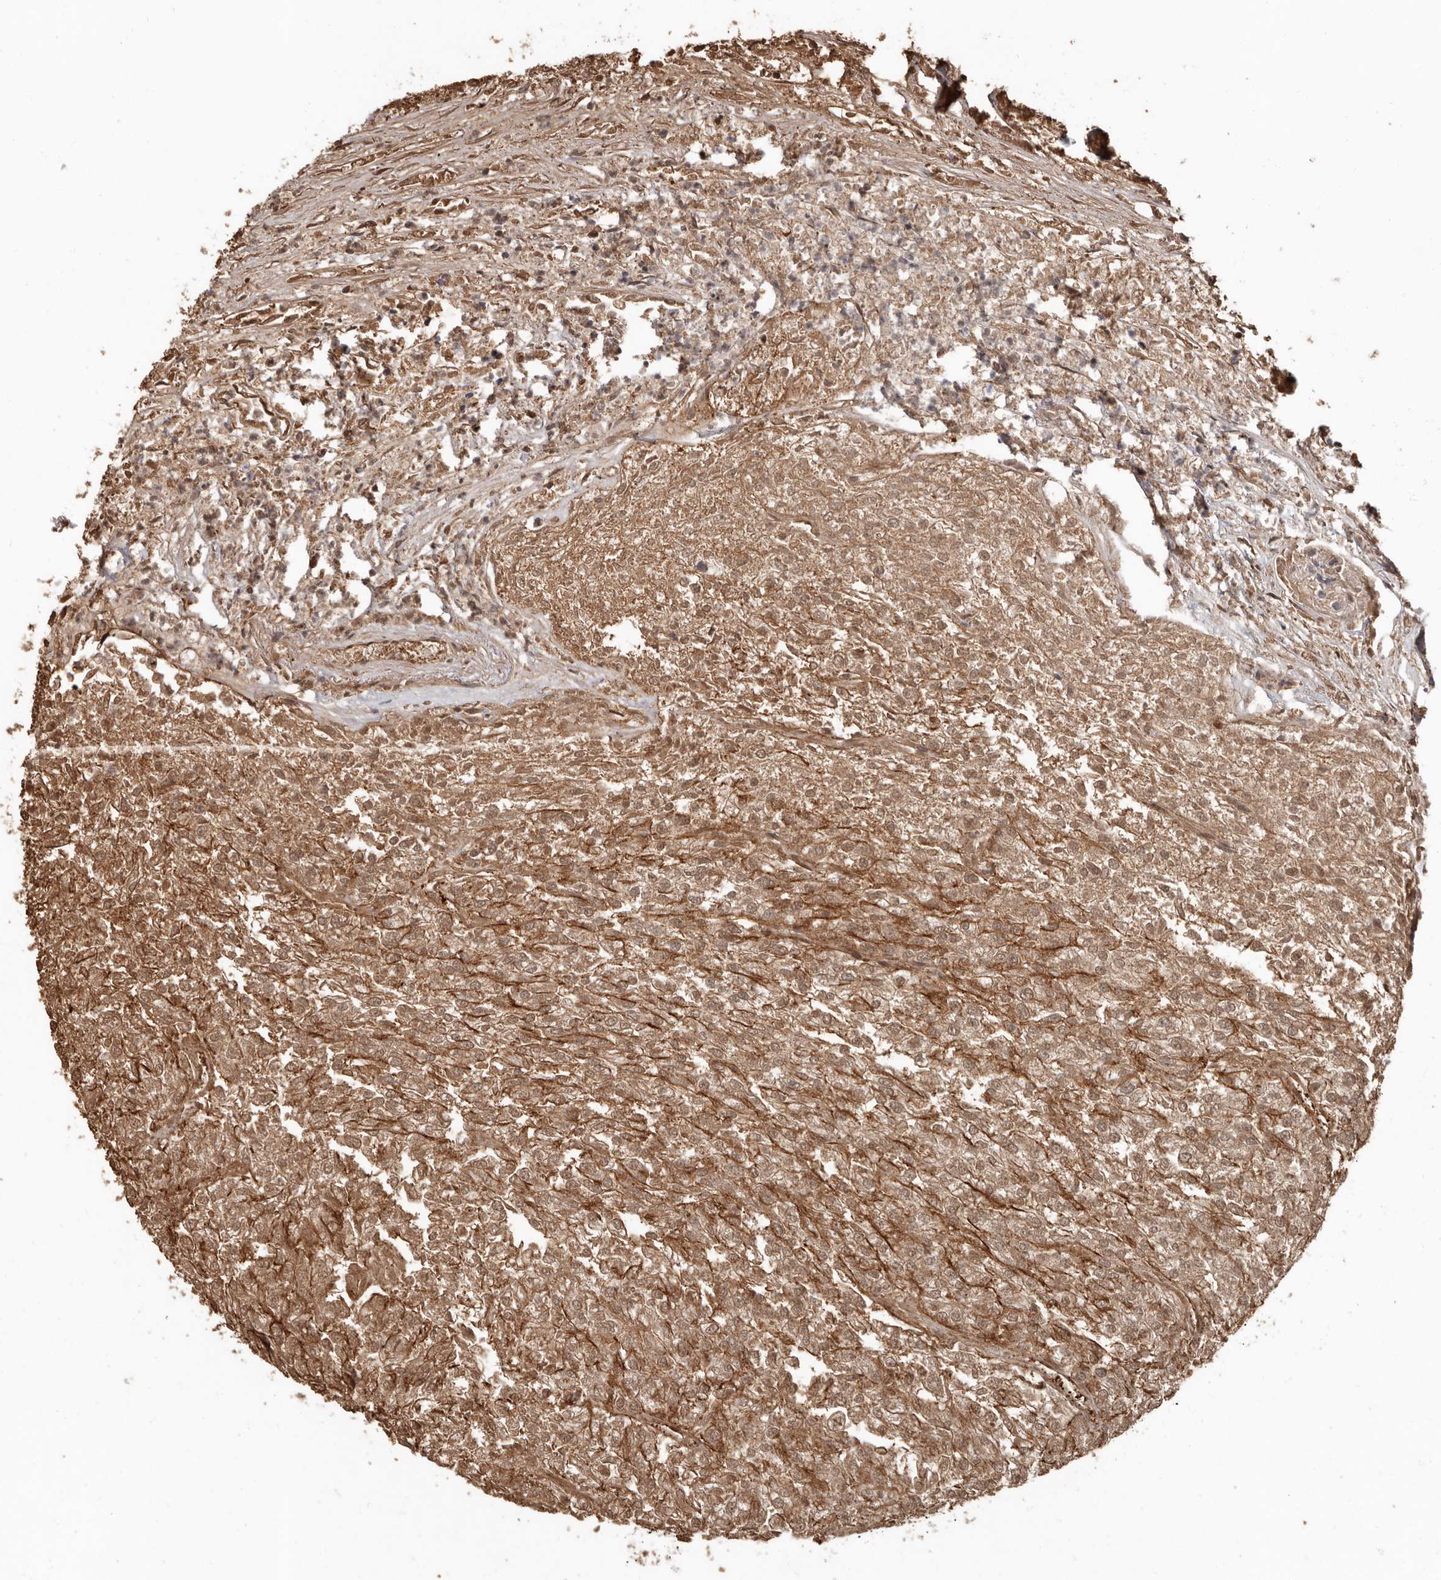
{"staining": {"intensity": "moderate", "quantity": ">75%", "location": "cytoplasmic/membranous,nuclear"}, "tissue": "renal cancer", "cell_type": "Tumor cells", "image_type": "cancer", "snomed": [{"axis": "morphology", "description": "Adenocarcinoma, NOS"}, {"axis": "topography", "description": "Kidney"}], "caption": "Moderate cytoplasmic/membranous and nuclear protein positivity is seen in approximately >75% of tumor cells in adenocarcinoma (renal).", "gene": "LRGUK", "patient": {"sex": "female", "age": 54}}